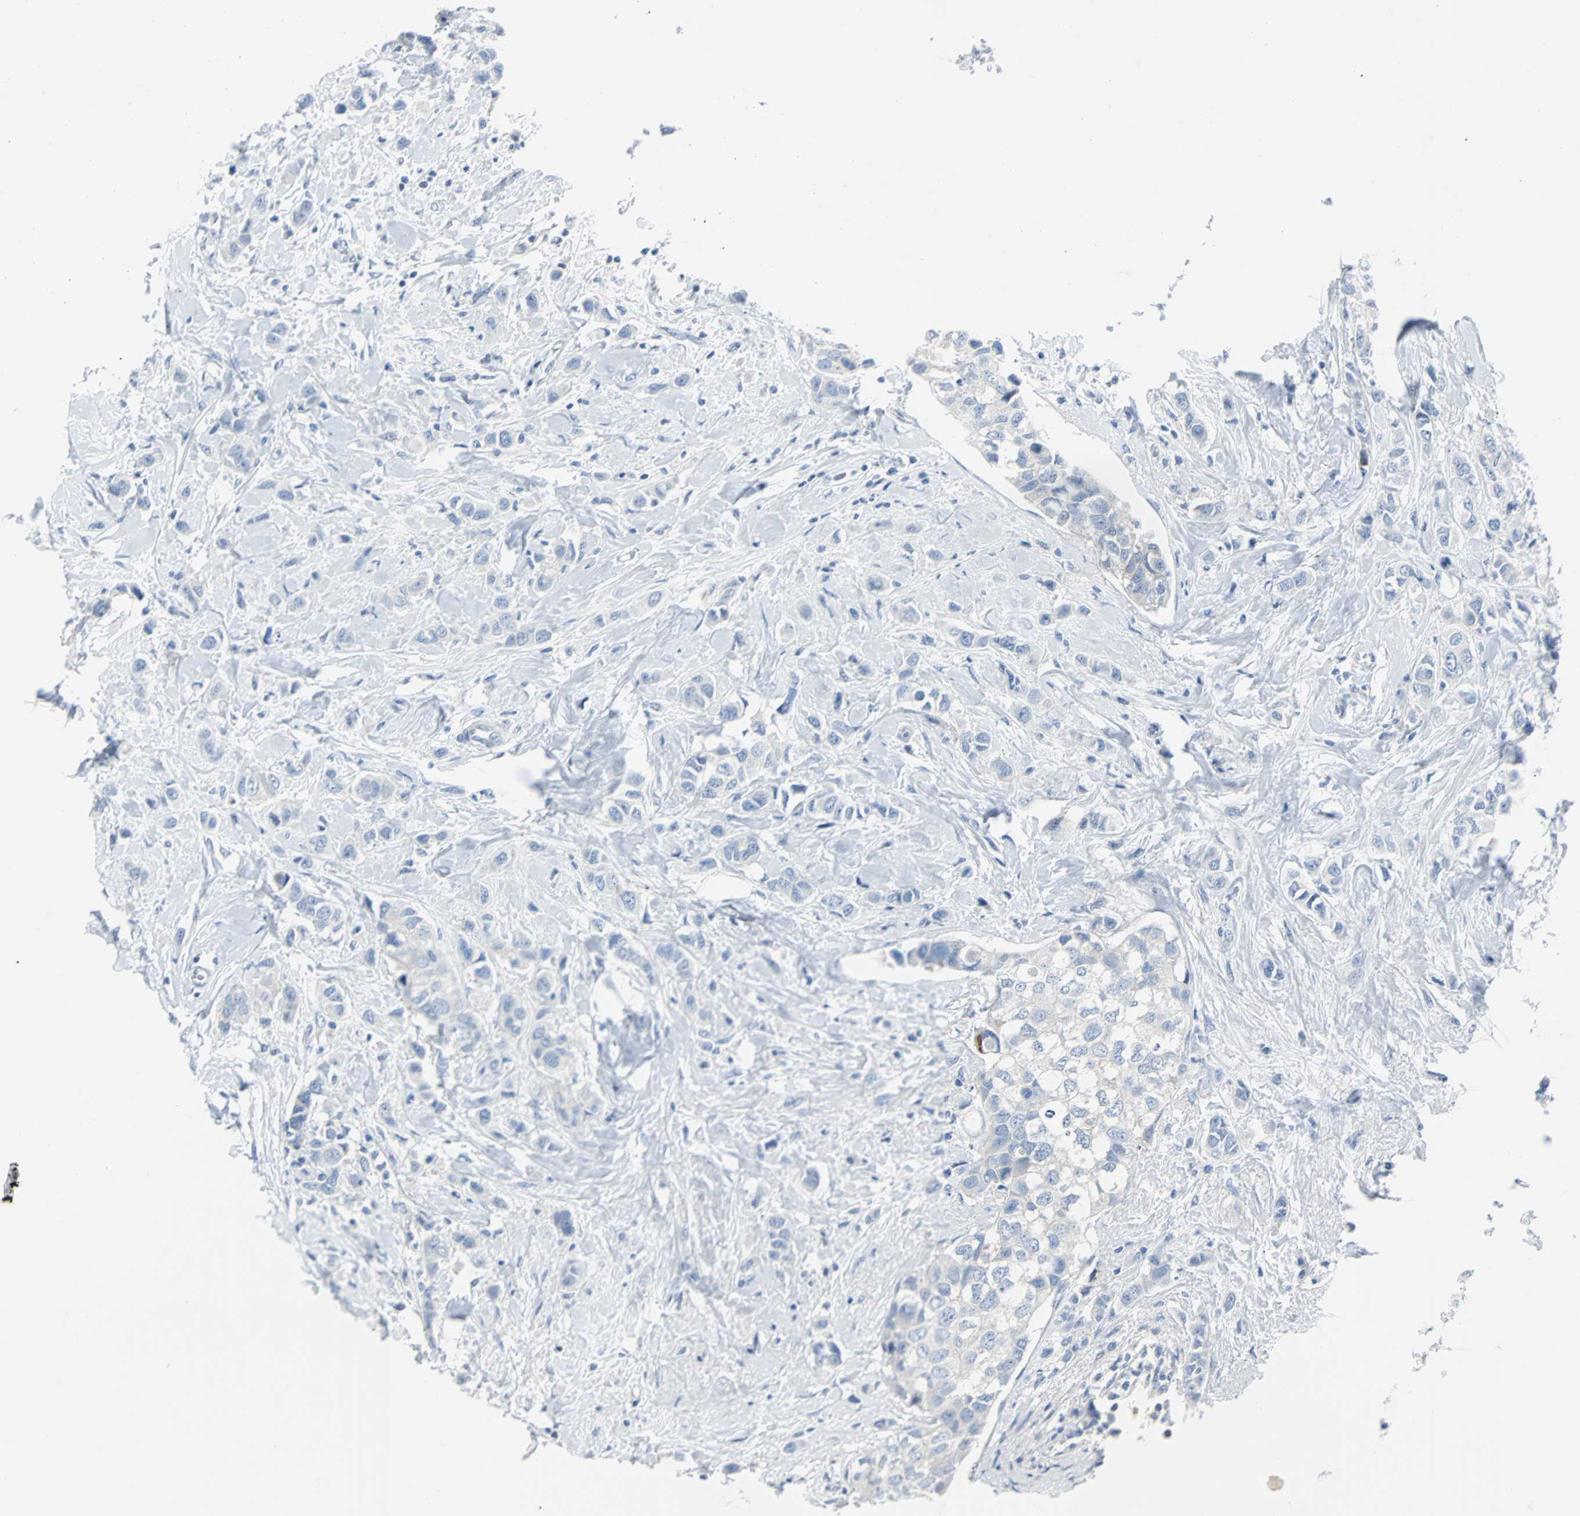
{"staining": {"intensity": "negative", "quantity": "none", "location": "none"}, "tissue": "breast cancer", "cell_type": "Tumor cells", "image_type": "cancer", "snomed": [{"axis": "morphology", "description": "Duct carcinoma"}, {"axis": "topography", "description": "Breast"}], "caption": "A histopathology image of breast cancer (infiltrating ductal carcinoma) stained for a protein displays no brown staining in tumor cells.", "gene": "RASA1", "patient": {"sex": "female", "age": 50}}